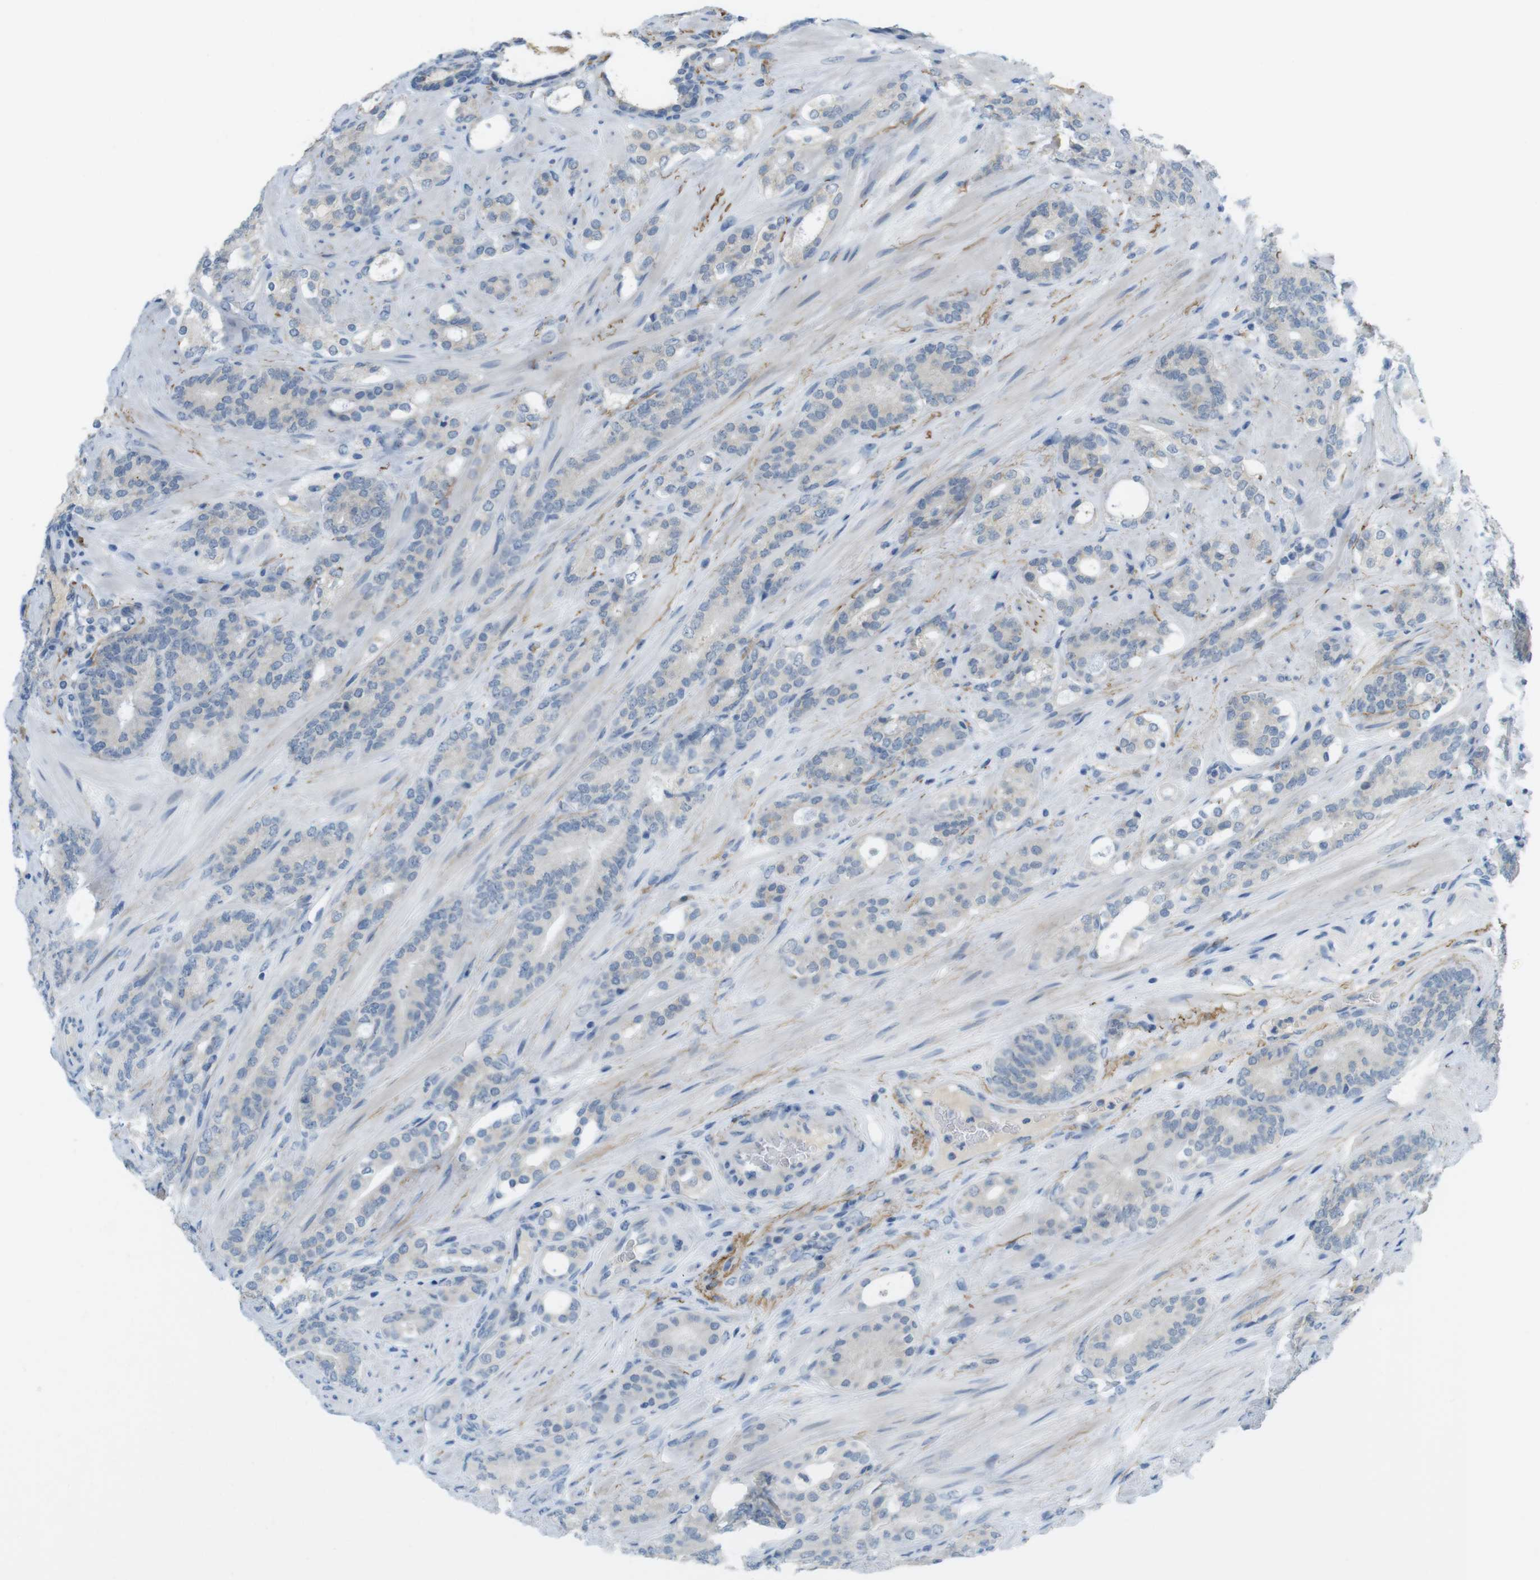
{"staining": {"intensity": "negative", "quantity": "none", "location": "none"}, "tissue": "prostate cancer", "cell_type": "Tumor cells", "image_type": "cancer", "snomed": [{"axis": "morphology", "description": "Adenocarcinoma, Low grade"}, {"axis": "topography", "description": "Prostate"}], "caption": "Tumor cells show no significant expression in low-grade adenocarcinoma (prostate).", "gene": "UGT8", "patient": {"sex": "male", "age": 63}}